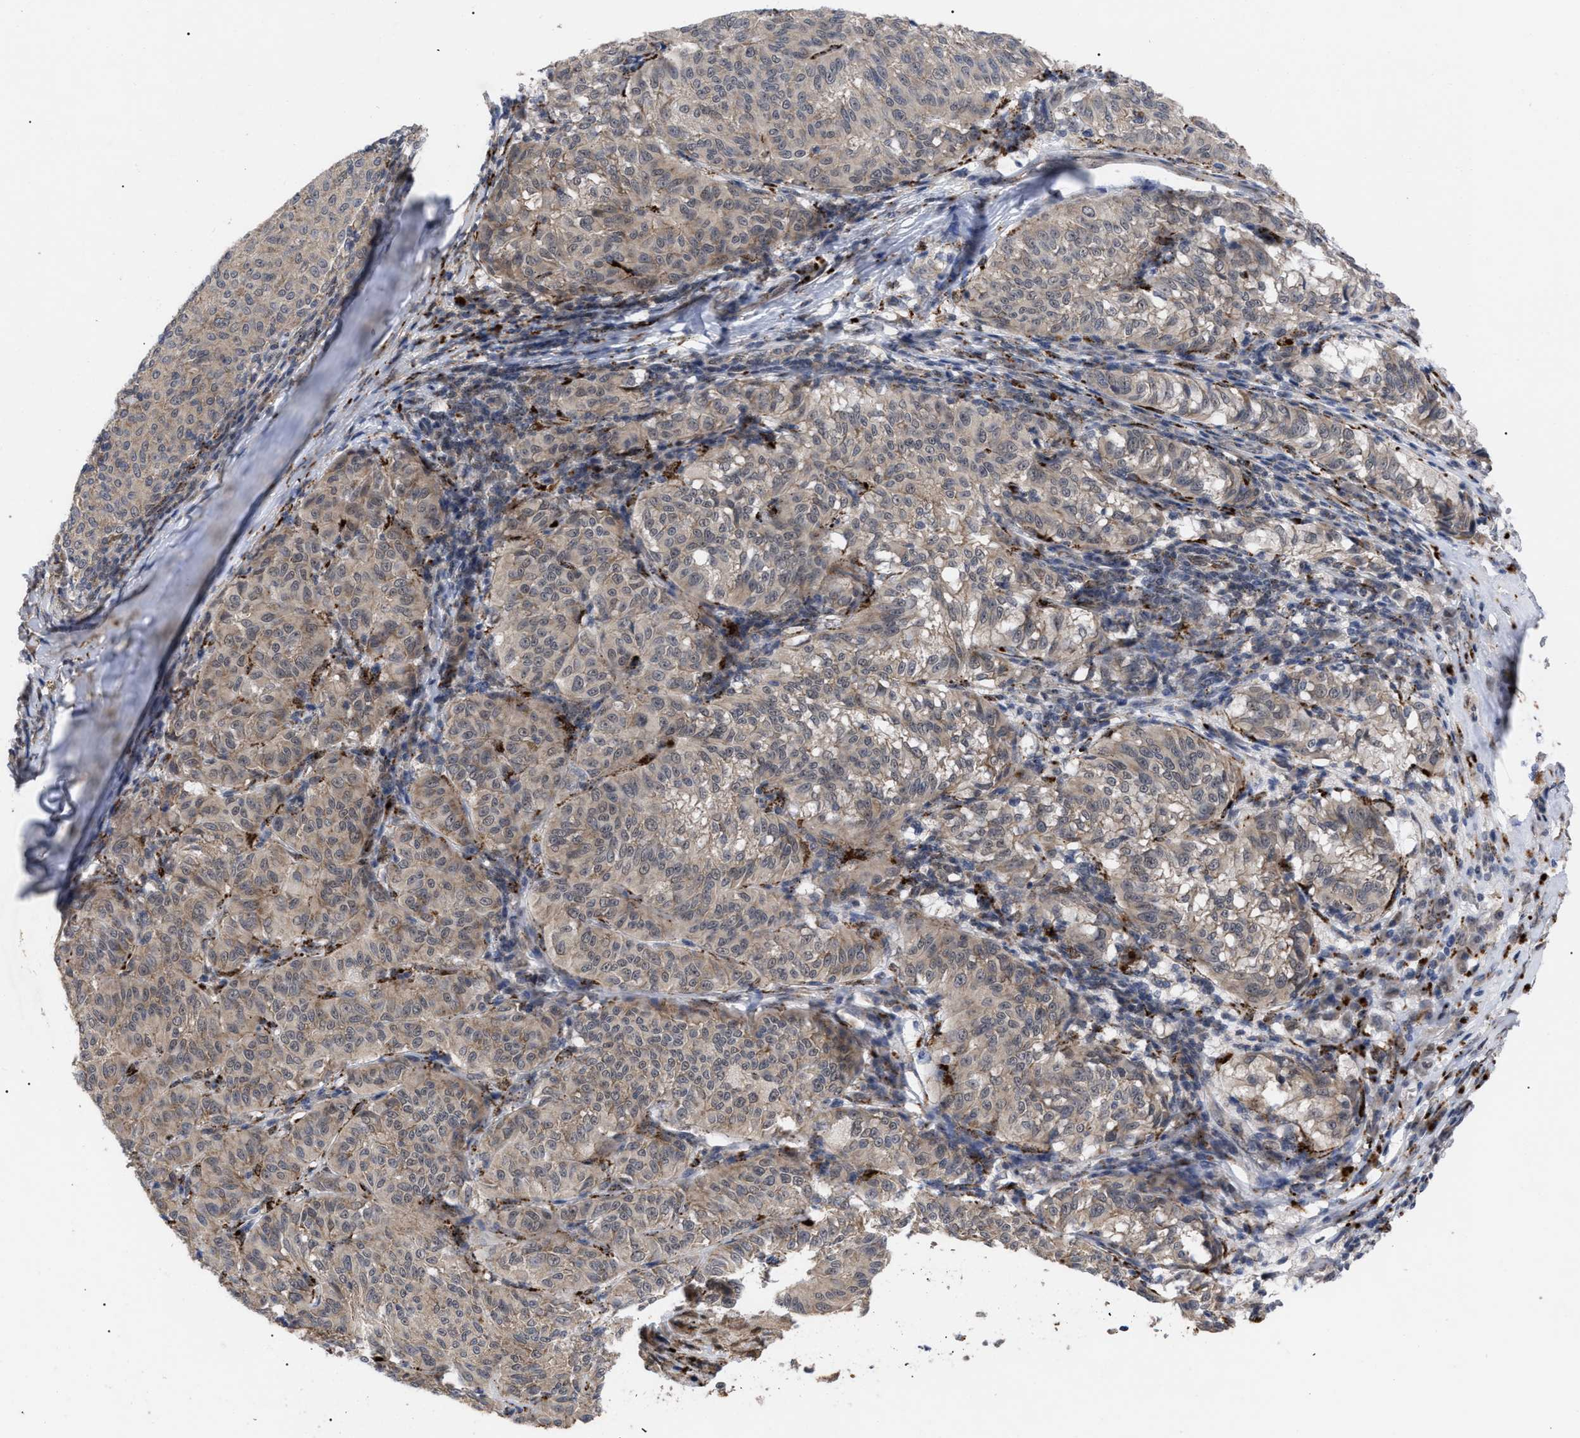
{"staining": {"intensity": "weak", "quantity": "25%-75%", "location": "cytoplasmic/membranous"}, "tissue": "melanoma", "cell_type": "Tumor cells", "image_type": "cancer", "snomed": [{"axis": "morphology", "description": "Malignant melanoma, NOS"}, {"axis": "topography", "description": "Skin"}], "caption": "Immunohistochemistry (IHC) image of malignant melanoma stained for a protein (brown), which reveals low levels of weak cytoplasmic/membranous expression in approximately 25%-75% of tumor cells.", "gene": "UPF1", "patient": {"sex": "female", "age": 72}}